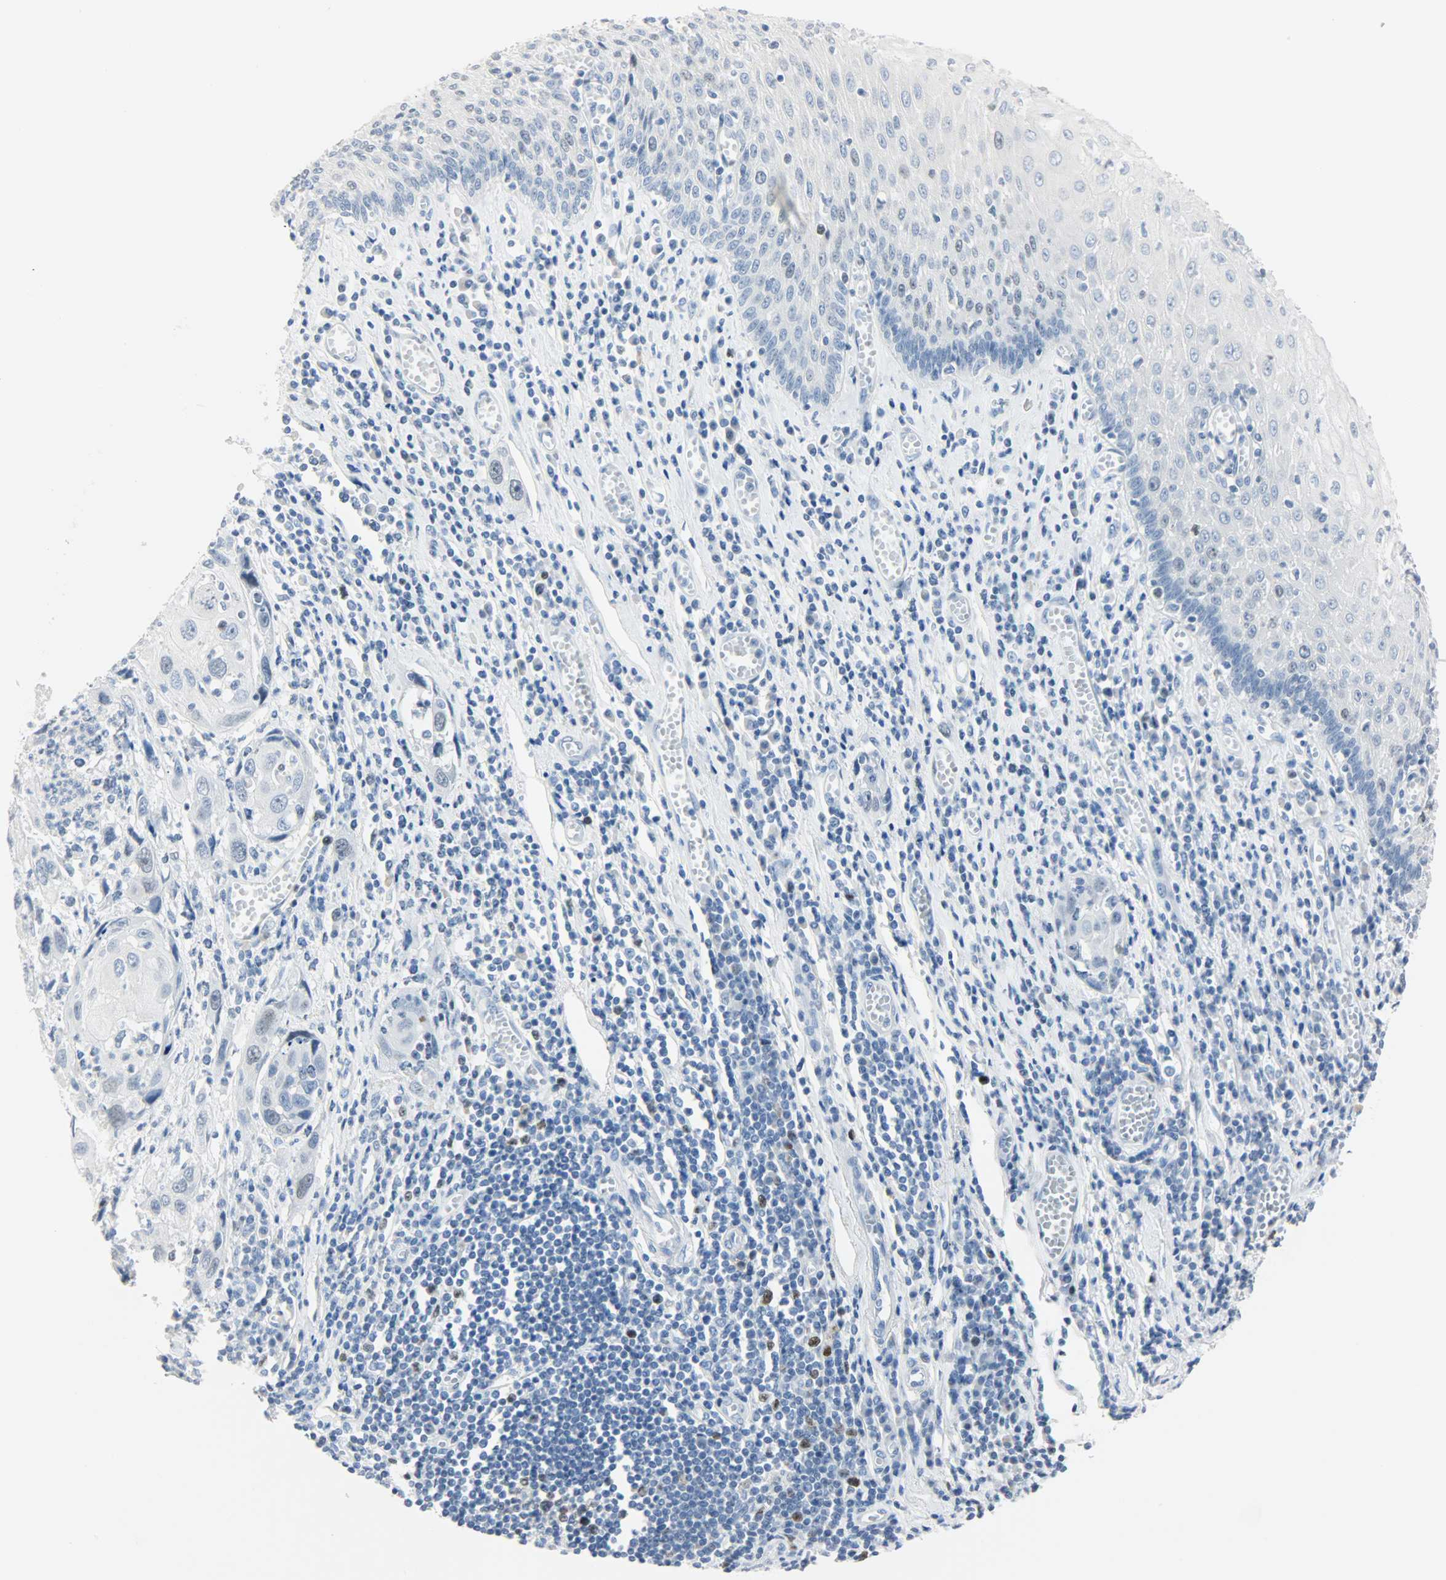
{"staining": {"intensity": "strong", "quantity": "<25%", "location": "nuclear"}, "tissue": "esophagus", "cell_type": "Squamous epithelial cells", "image_type": "normal", "snomed": [{"axis": "morphology", "description": "Normal tissue, NOS"}, {"axis": "morphology", "description": "Squamous cell carcinoma, NOS"}, {"axis": "topography", "description": "Esophagus"}], "caption": "An immunohistochemistry (IHC) photomicrograph of benign tissue is shown. Protein staining in brown highlights strong nuclear positivity in esophagus within squamous epithelial cells.", "gene": "HELLS", "patient": {"sex": "male", "age": 65}}